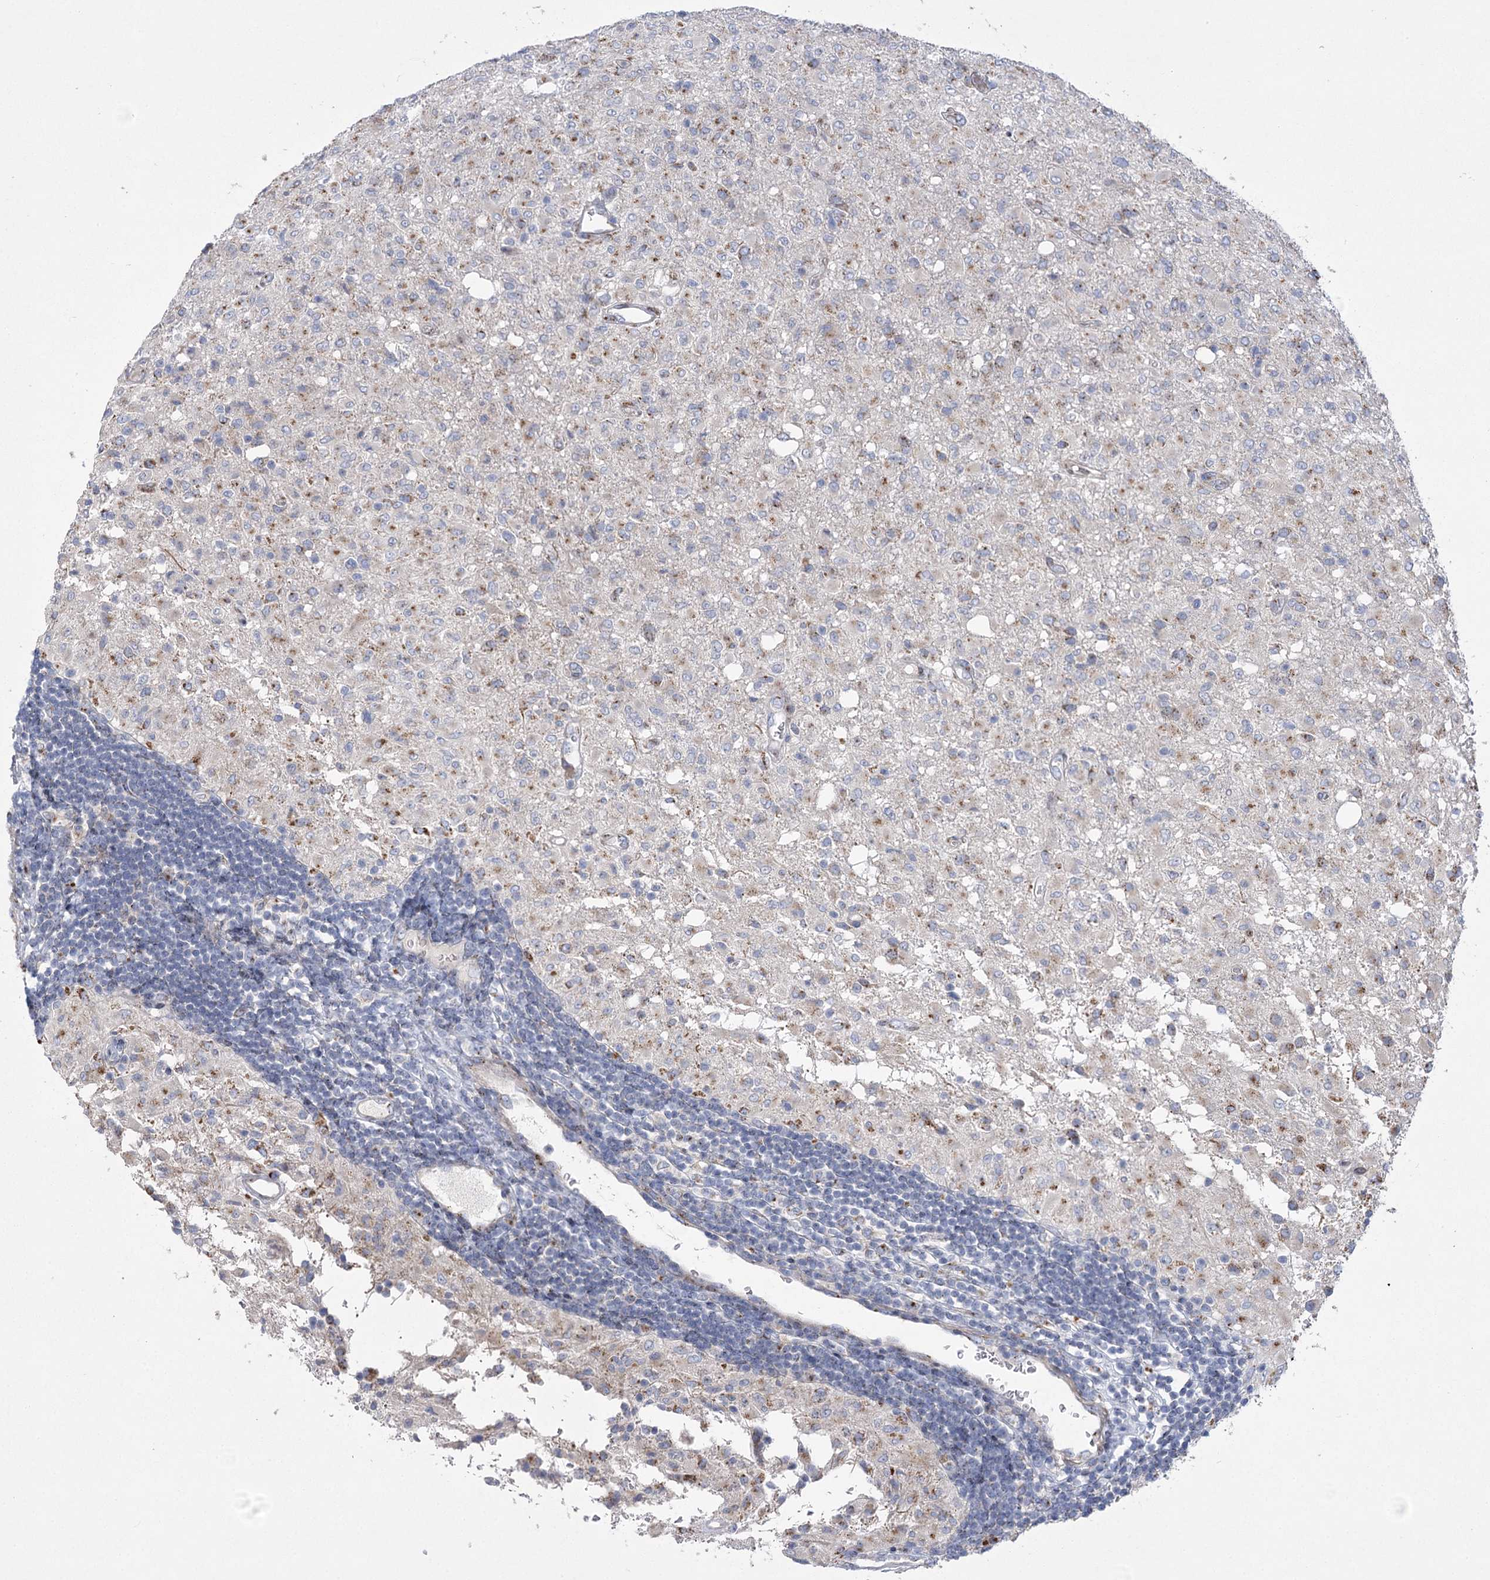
{"staining": {"intensity": "negative", "quantity": "none", "location": "none"}, "tissue": "glioma", "cell_type": "Tumor cells", "image_type": "cancer", "snomed": [{"axis": "morphology", "description": "Glioma, malignant, High grade"}, {"axis": "topography", "description": "Brain"}], "caption": "Tumor cells show no significant protein staining in glioma.", "gene": "NME7", "patient": {"sex": "female", "age": 57}}